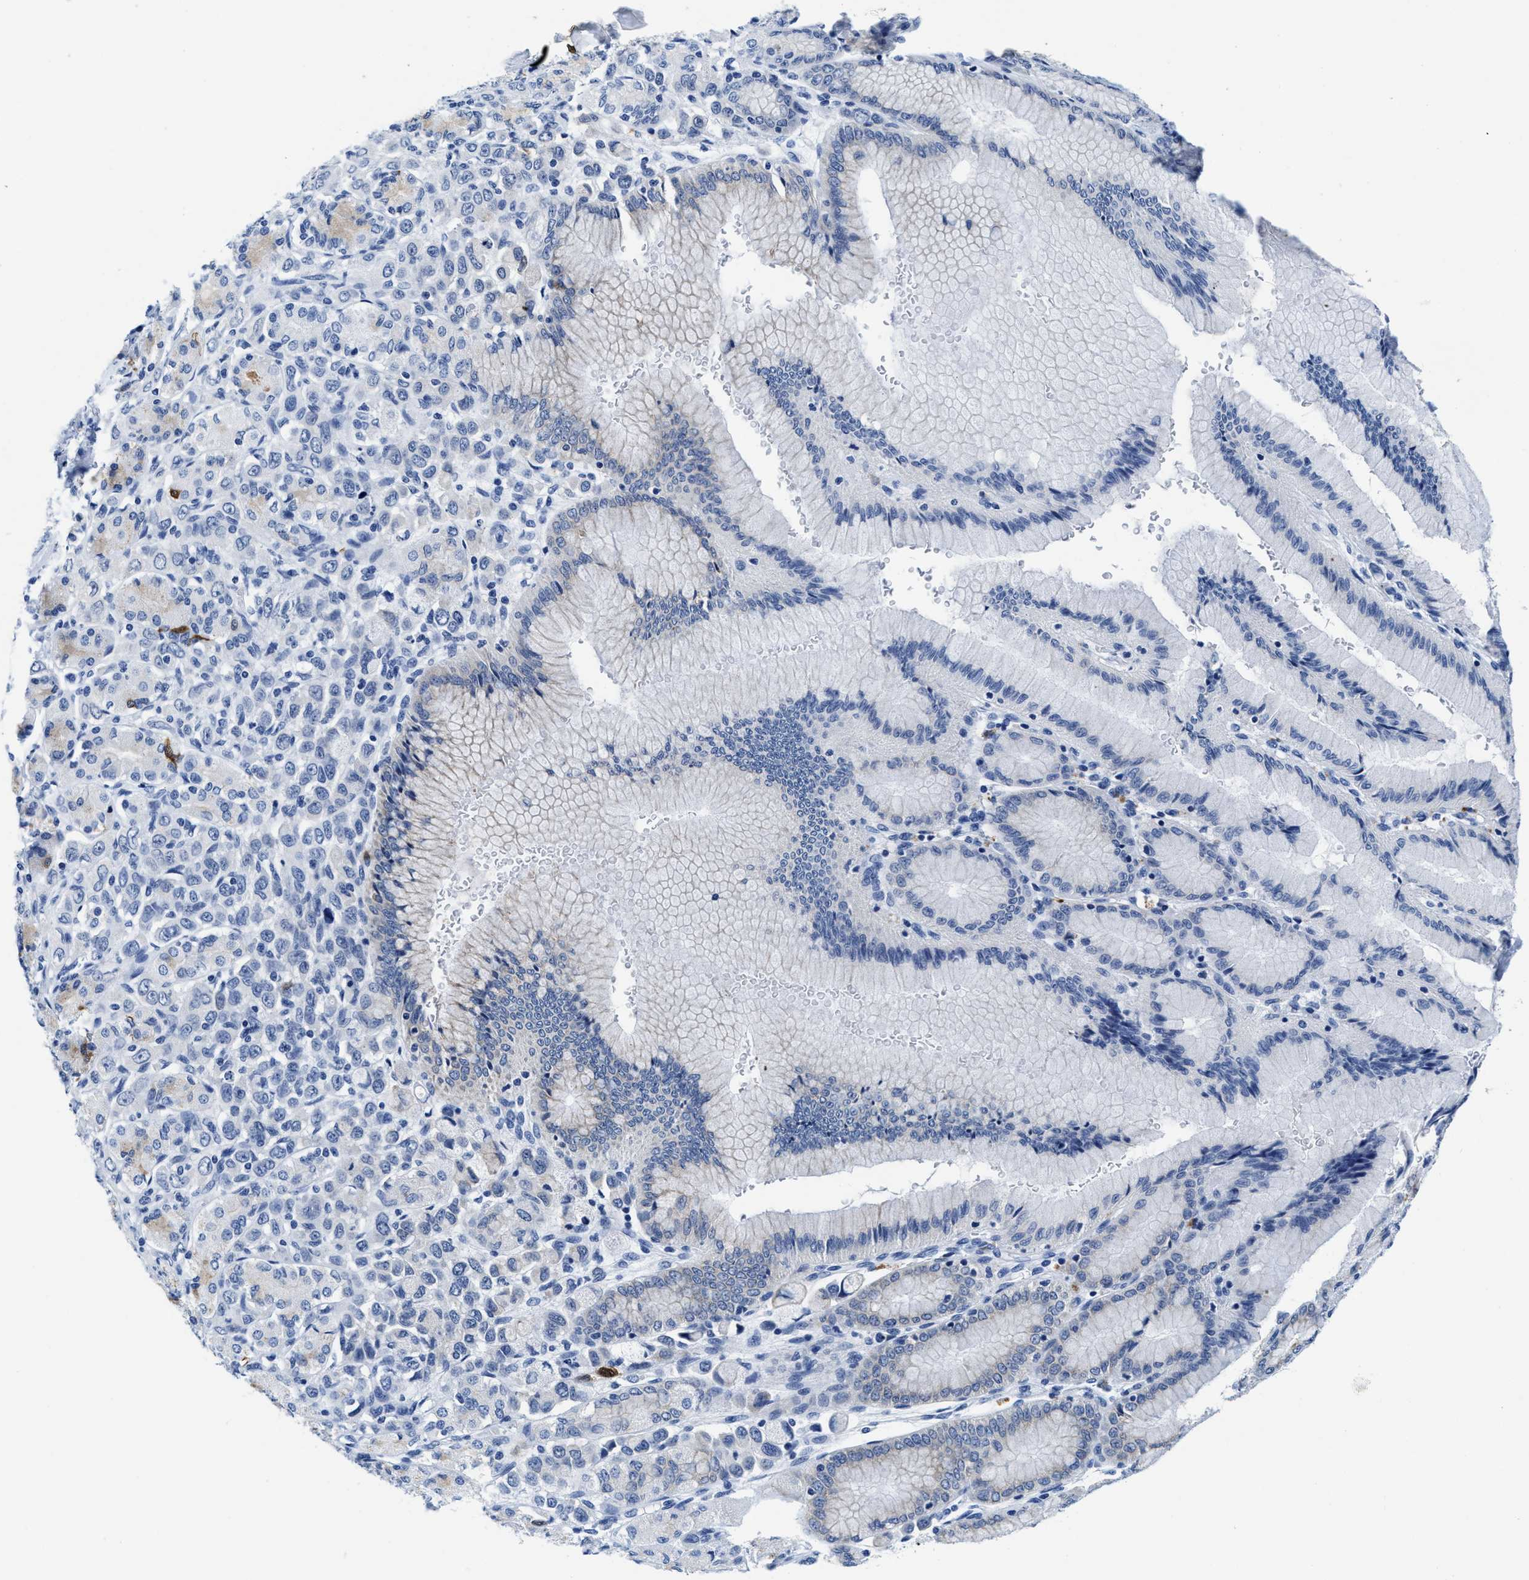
{"staining": {"intensity": "negative", "quantity": "none", "location": "none"}, "tissue": "stomach cancer", "cell_type": "Tumor cells", "image_type": "cancer", "snomed": [{"axis": "morphology", "description": "Adenocarcinoma, NOS"}, {"axis": "topography", "description": "Stomach"}], "caption": "A micrograph of adenocarcinoma (stomach) stained for a protein reveals no brown staining in tumor cells.", "gene": "TTC3", "patient": {"sex": "female", "age": 65}}